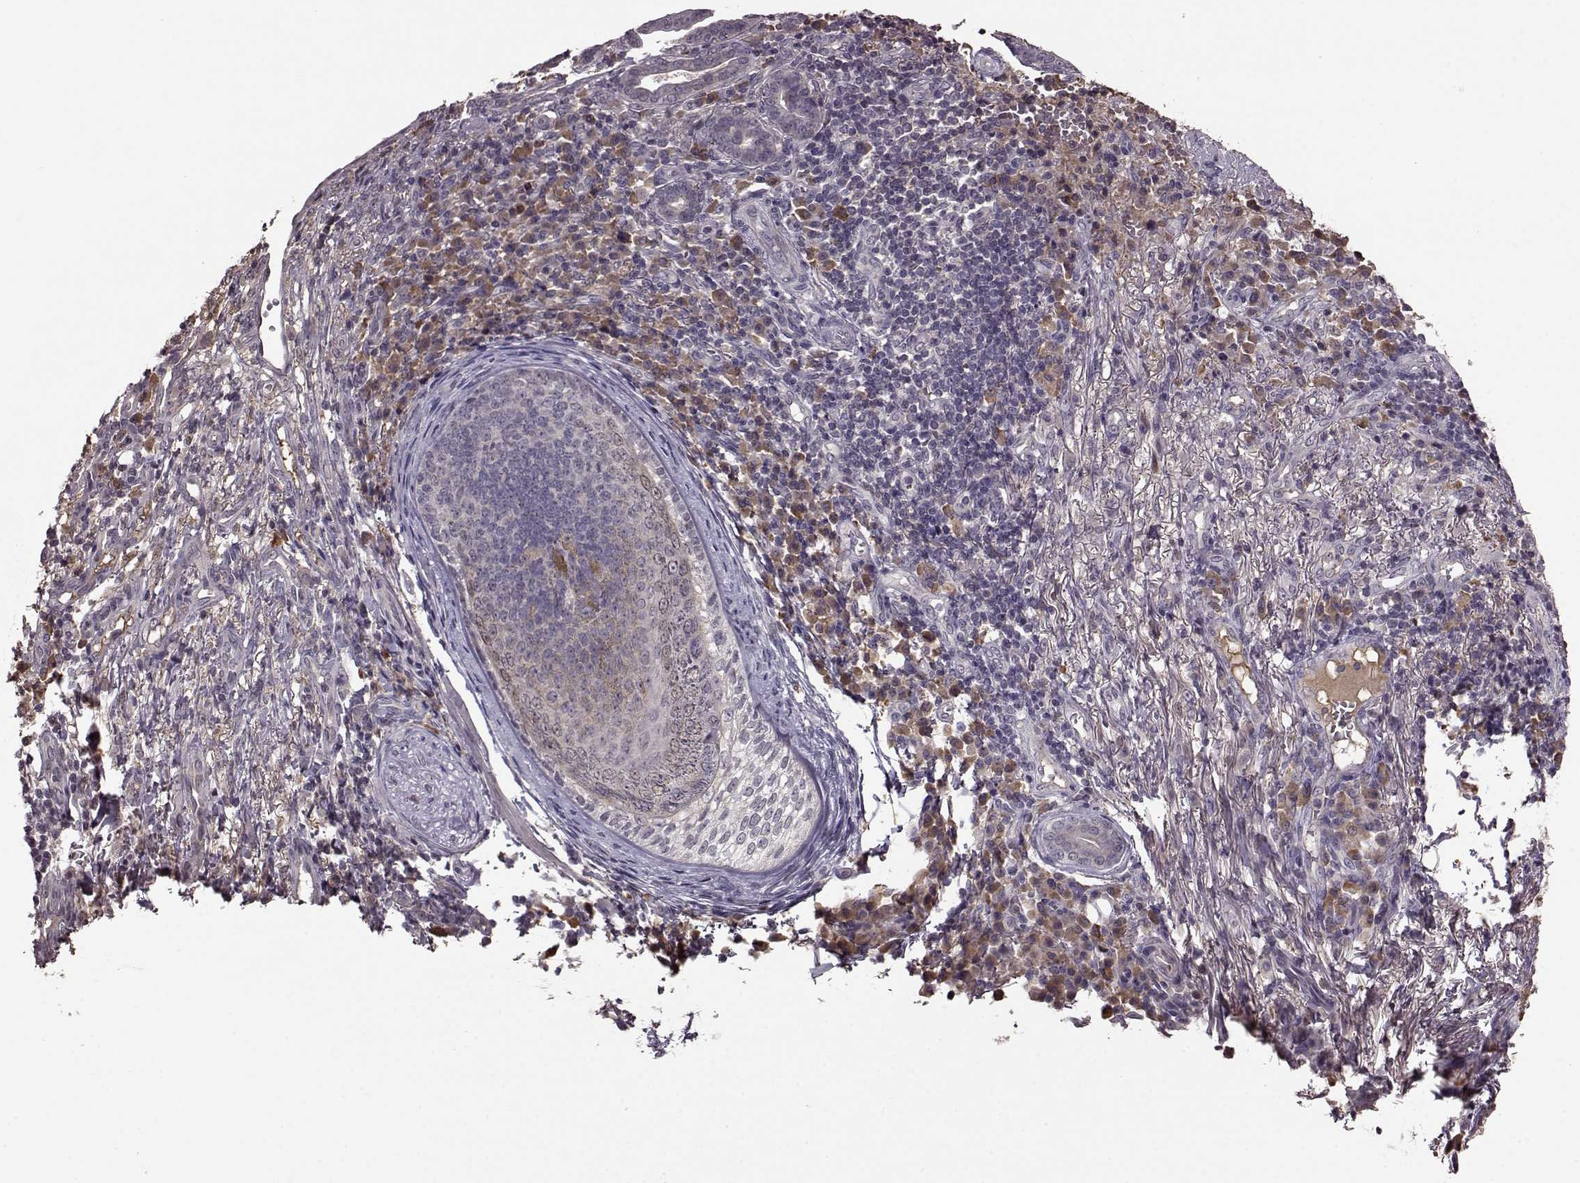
{"staining": {"intensity": "negative", "quantity": "none", "location": "none"}, "tissue": "skin cancer", "cell_type": "Tumor cells", "image_type": "cancer", "snomed": [{"axis": "morphology", "description": "Basal cell carcinoma"}, {"axis": "topography", "description": "Skin"}], "caption": "Immunohistochemistry (IHC) image of neoplastic tissue: skin basal cell carcinoma stained with DAB shows no significant protein positivity in tumor cells.", "gene": "NRL", "patient": {"sex": "female", "age": 69}}